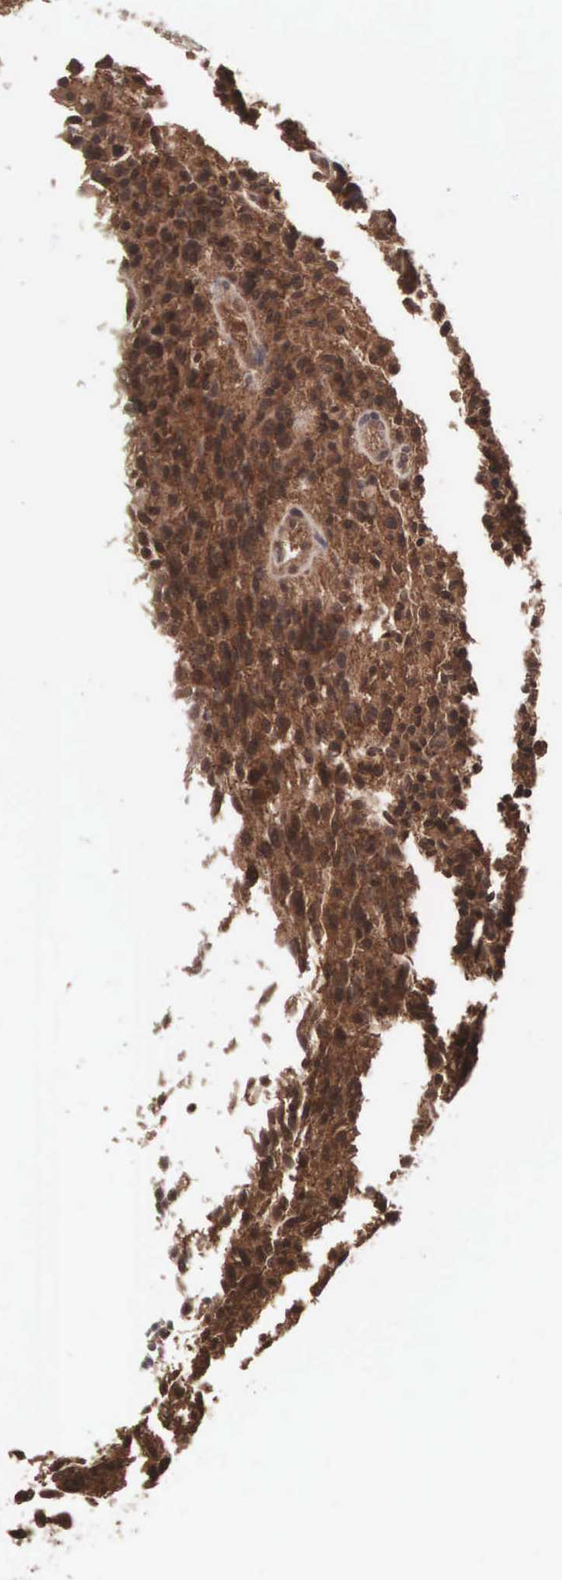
{"staining": {"intensity": "strong", "quantity": ">75%", "location": "cytoplasmic/membranous"}, "tissue": "glioma", "cell_type": "Tumor cells", "image_type": "cancer", "snomed": [{"axis": "morphology", "description": "Glioma, malignant, High grade"}, {"axis": "topography", "description": "Brain"}], "caption": "Glioma stained with a protein marker displays strong staining in tumor cells.", "gene": "MTHFD1", "patient": {"sex": "female", "age": 13}}